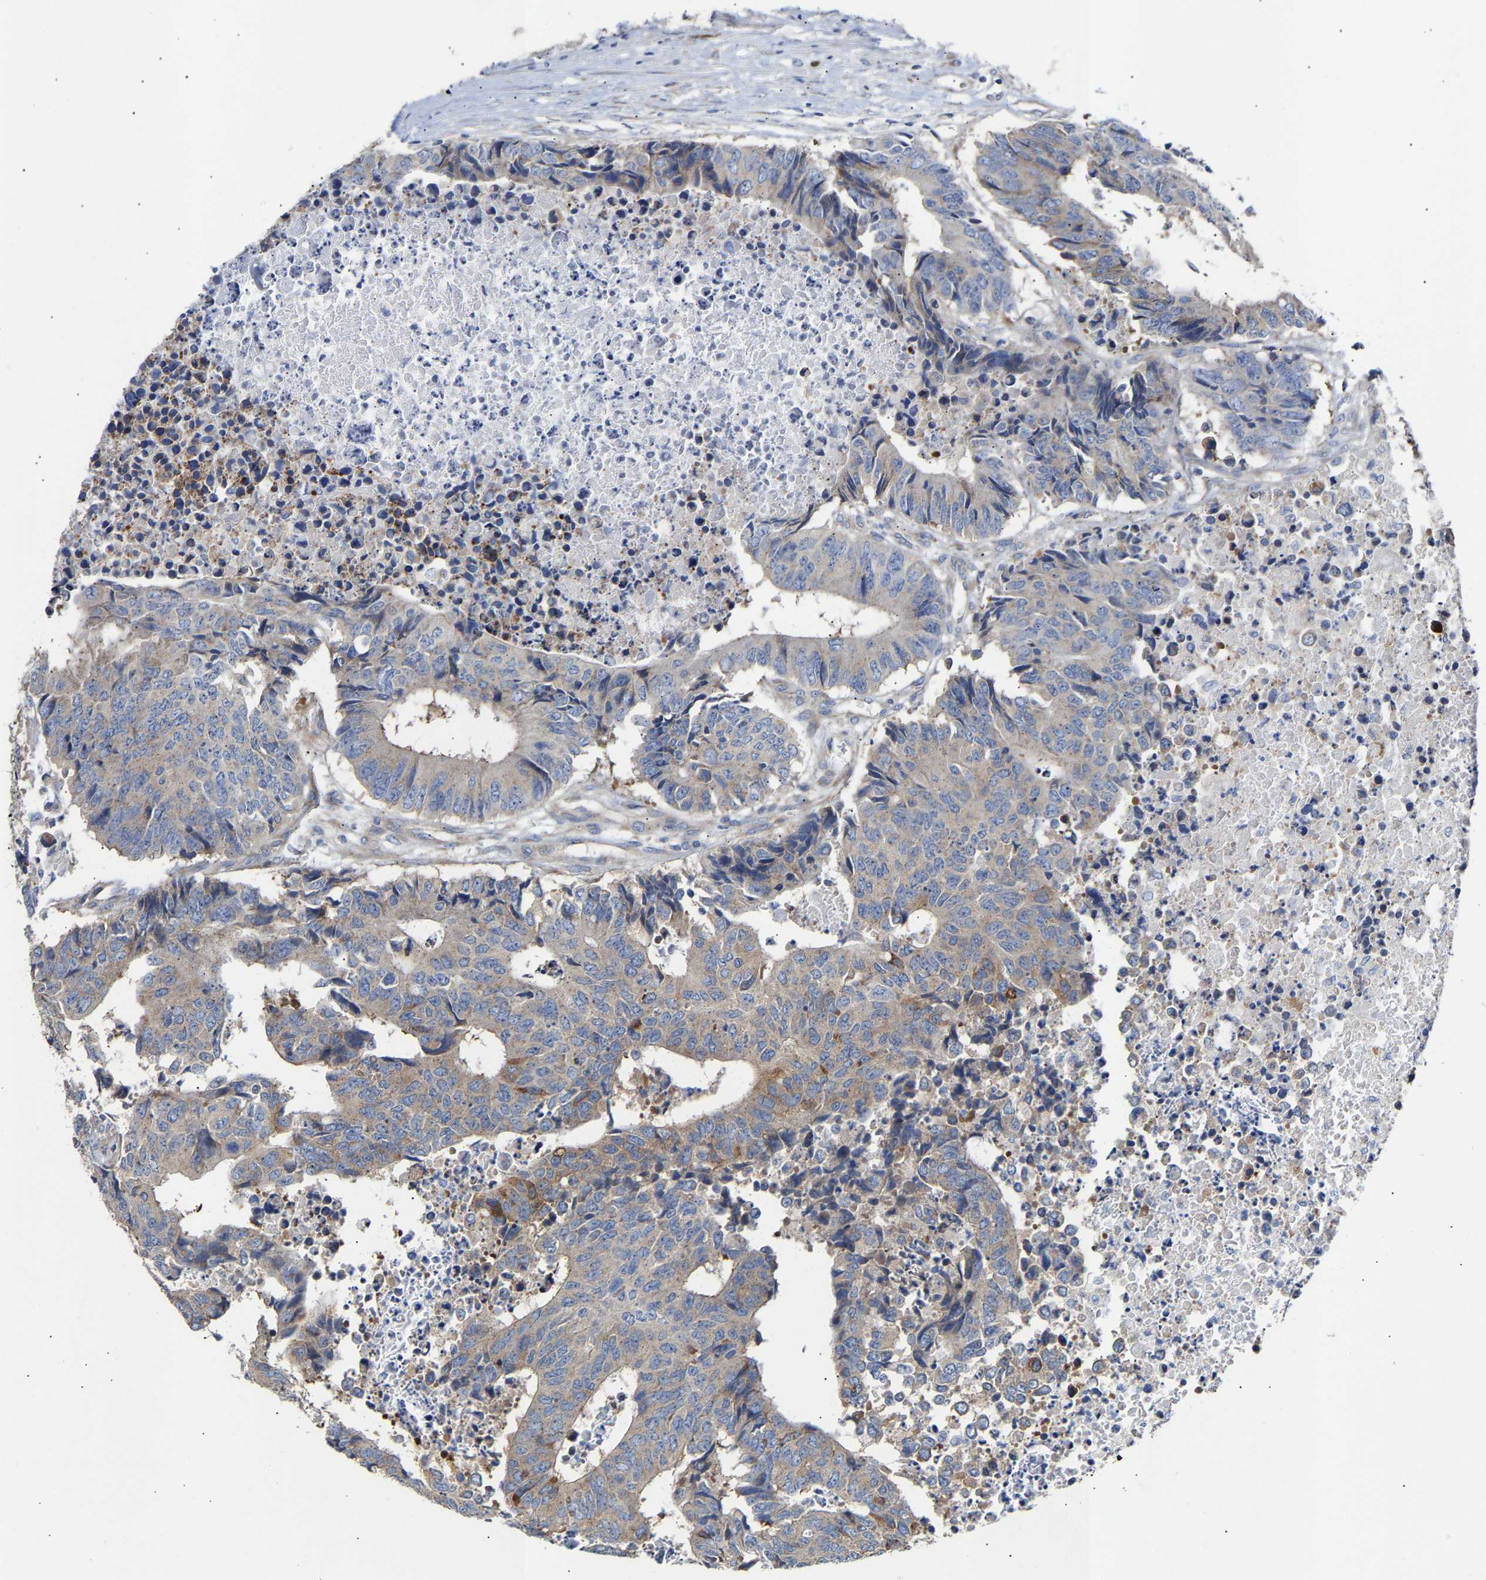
{"staining": {"intensity": "weak", "quantity": "25%-75%", "location": "cytoplasmic/membranous"}, "tissue": "colorectal cancer", "cell_type": "Tumor cells", "image_type": "cancer", "snomed": [{"axis": "morphology", "description": "Adenocarcinoma, NOS"}, {"axis": "topography", "description": "Rectum"}], "caption": "A micrograph showing weak cytoplasmic/membranous expression in approximately 25%-75% of tumor cells in colorectal cancer (adenocarcinoma), as visualized by brown immunohistochemical staining.", "gene": "PPP1R15A", "patient": {"sex": "male", "age": 84}}